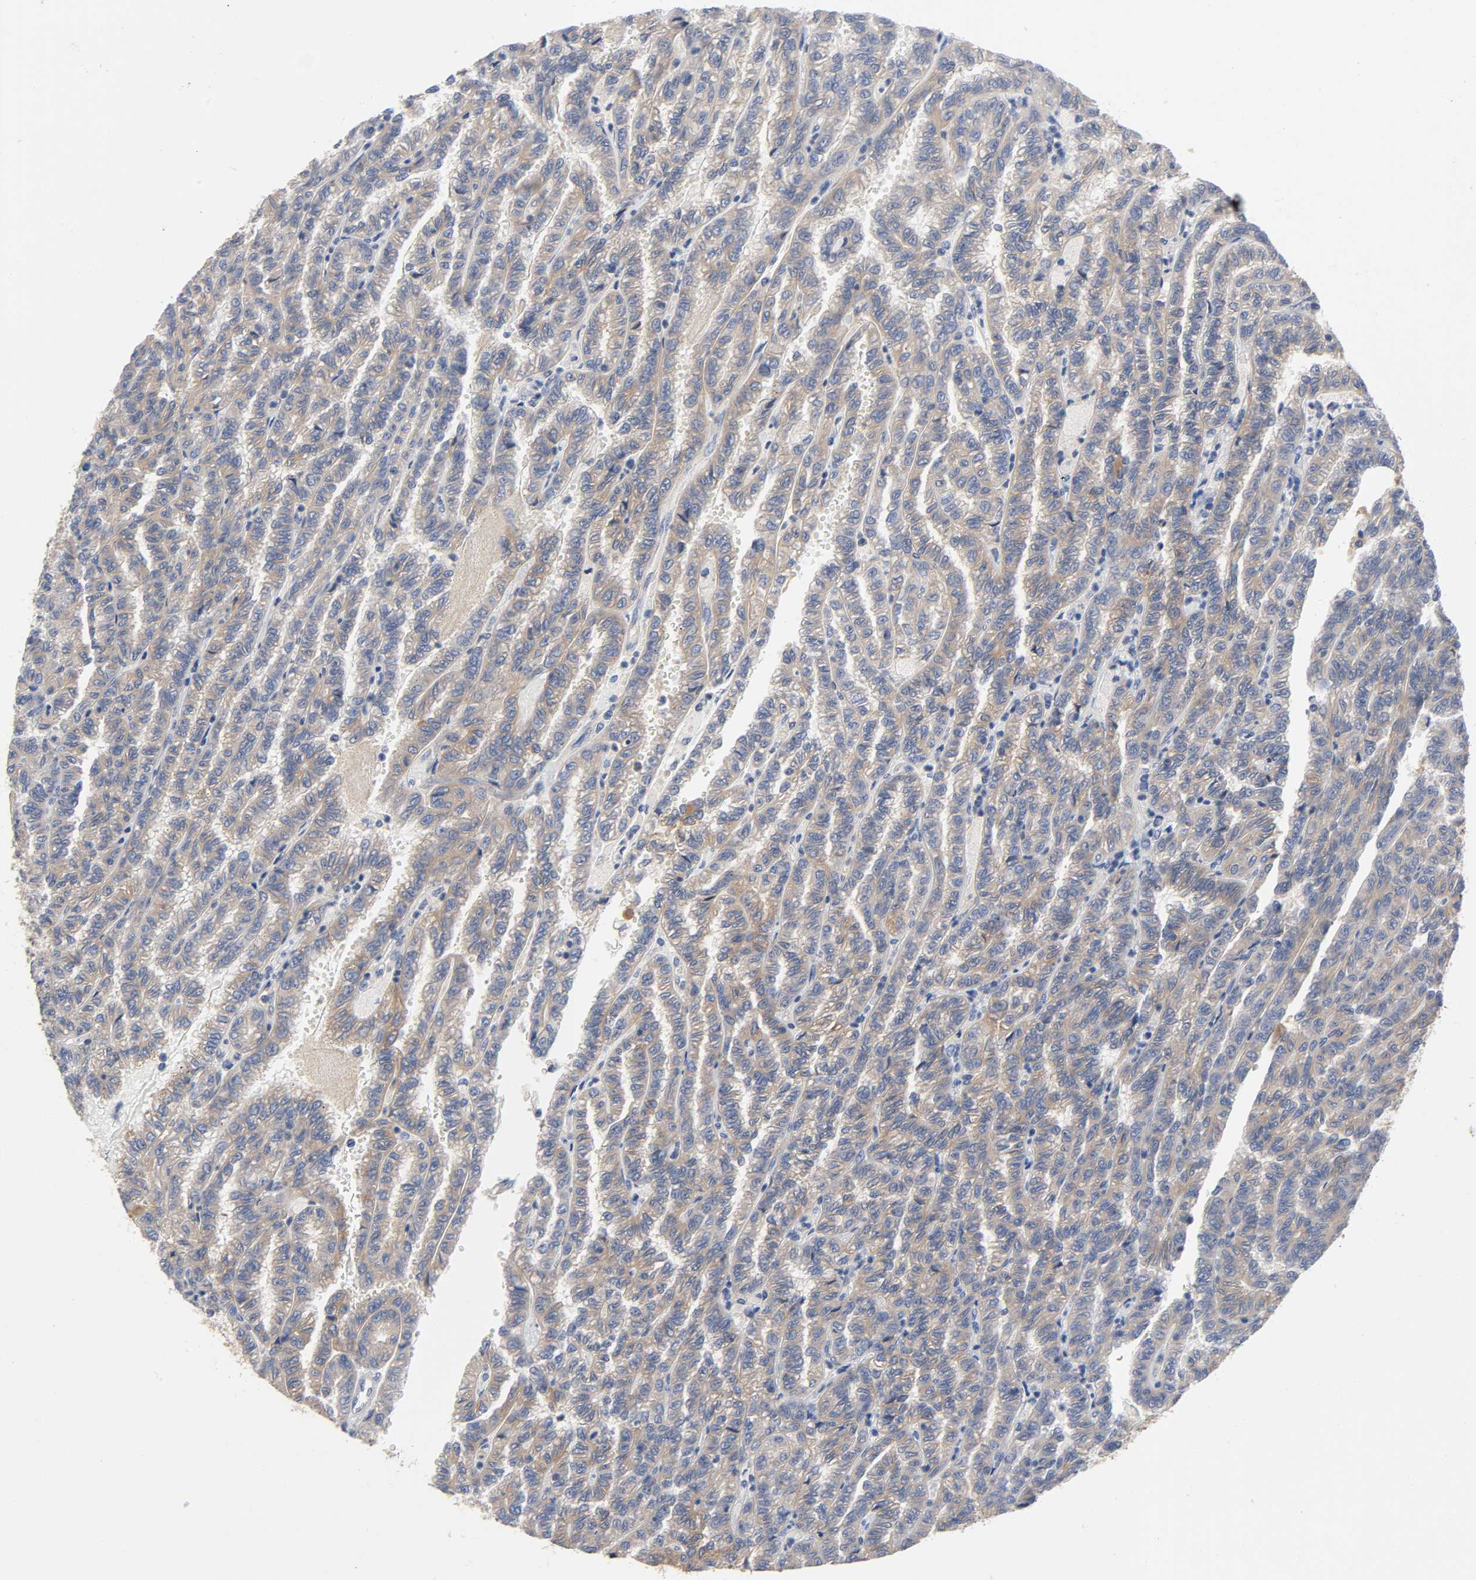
{"staining": {"intensity": "moderate", "quantity": ">75%", "location": "cytoplasmic/membranous"}, "tissue": "renal cancer", "cell_type": "Tumor cells", "image_type": "cancer", "snomed": [{"axis": "morphology", "description": "Inflammation, NOS"}, {"axis": "morphology", "description": "Adenocarcinoma, NOS"}, {"axis": "topography", "description": "Kidney"}], "caption": "This is a photomicrograph of immunohistochemistry (IHC) staining of renal cancer, which shows moderate positivity in the cytoplasmic/membranous of tumor cells.", "gene": "PRKAB1", "patient": {"sex": "male", "age": 68}}